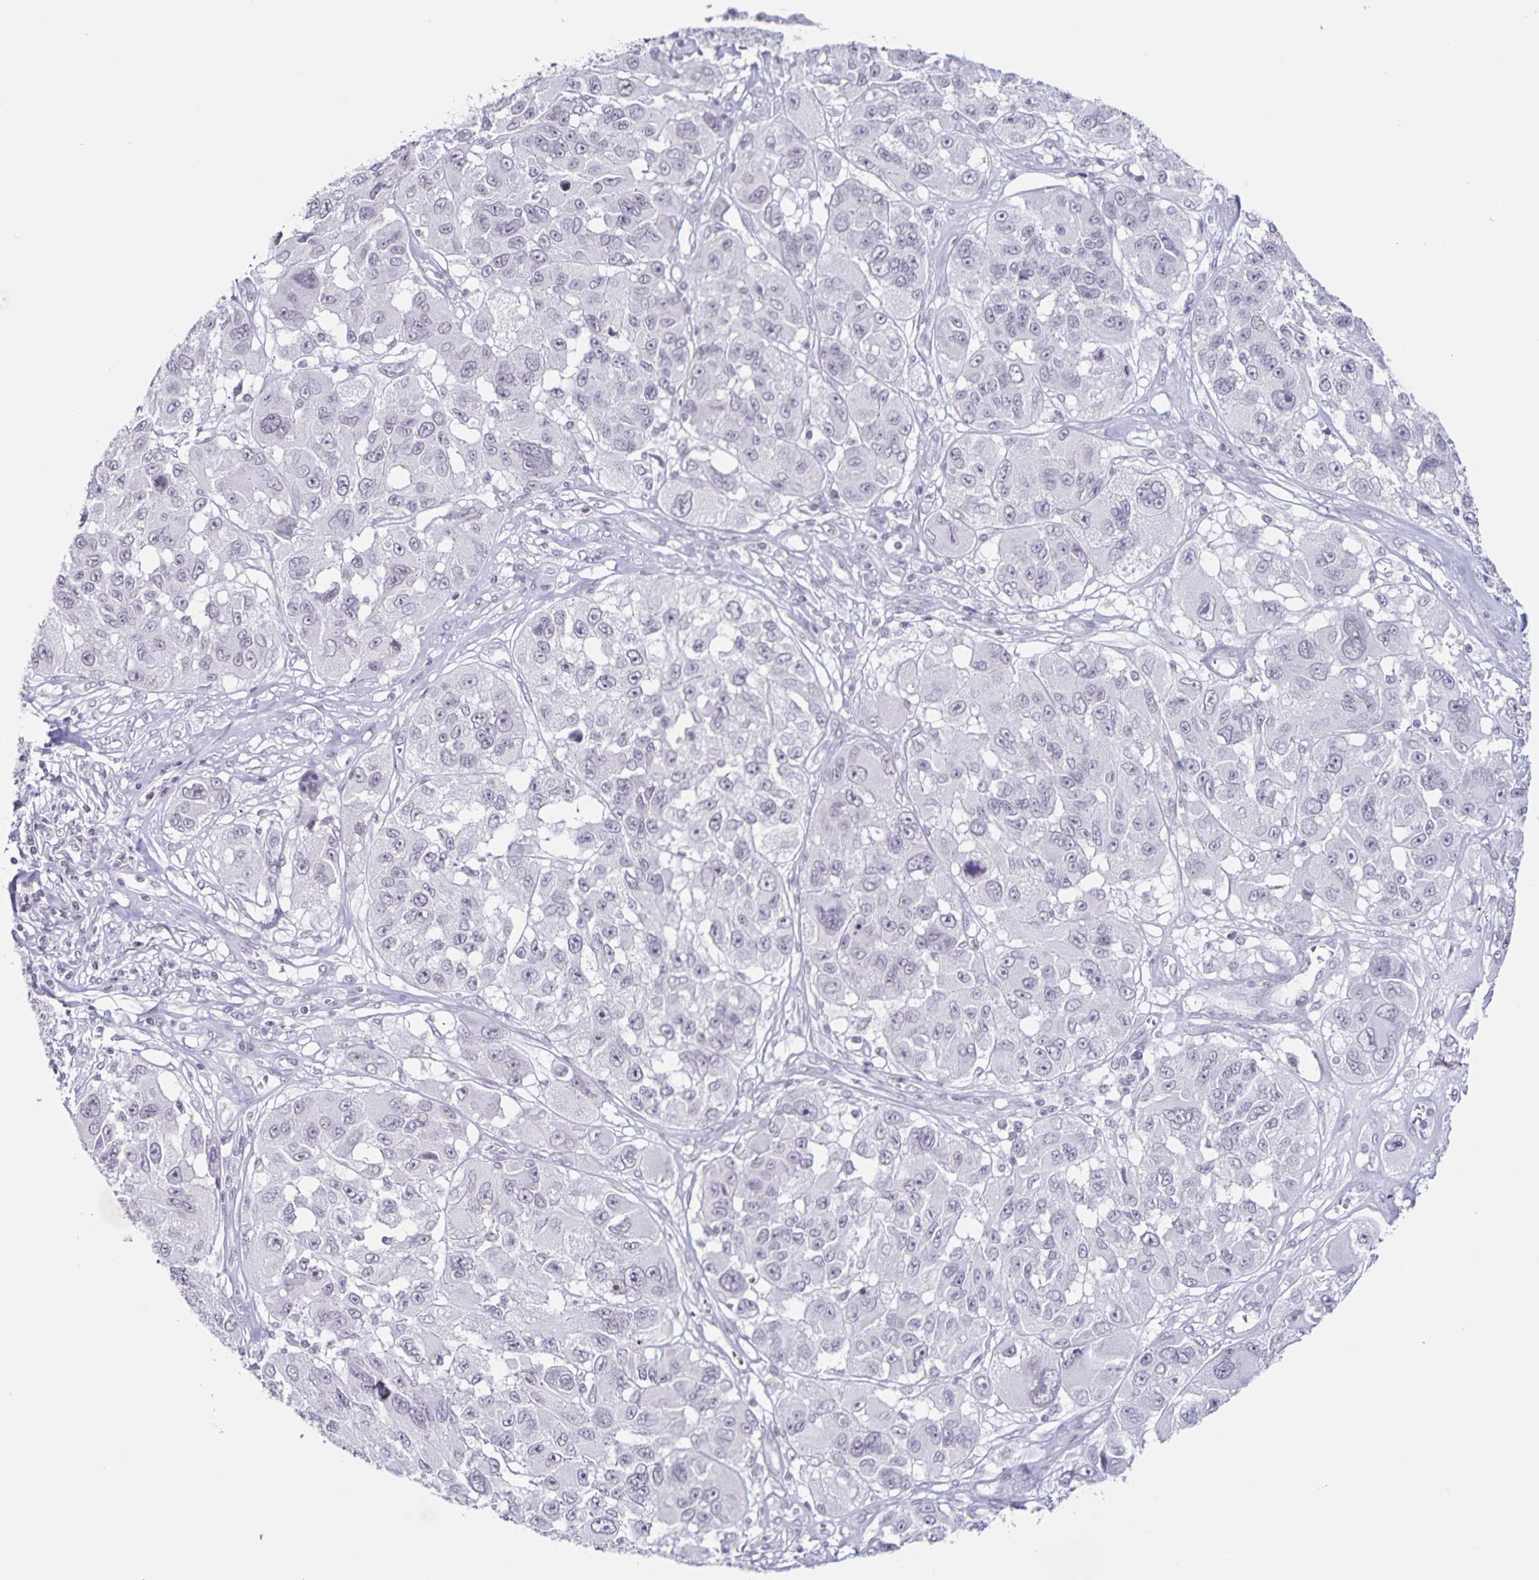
{"staining": {"intensity": "negative", "quantity": "none", "location": "none"}, "tissue": "melanoma", "cell_type": "Tumor cells", "image_type": "cancer", "snomed": [{"axis": "morphology", "description": "Malignant melanoma, NOS"}, {"axis": "topography", "description": "Skin"}], "caption": "This photomicrograph is of melanoma stained with immunohistochemistry to label a protein in brown with the nuclei are counter-stained blue. There is no staining in tumor cells. (Immunohistochemistry (ihc), brightfield microscopy, high magnification).", "gene": "LCE6A", "patient": {"sex": "female", "age": 66}}